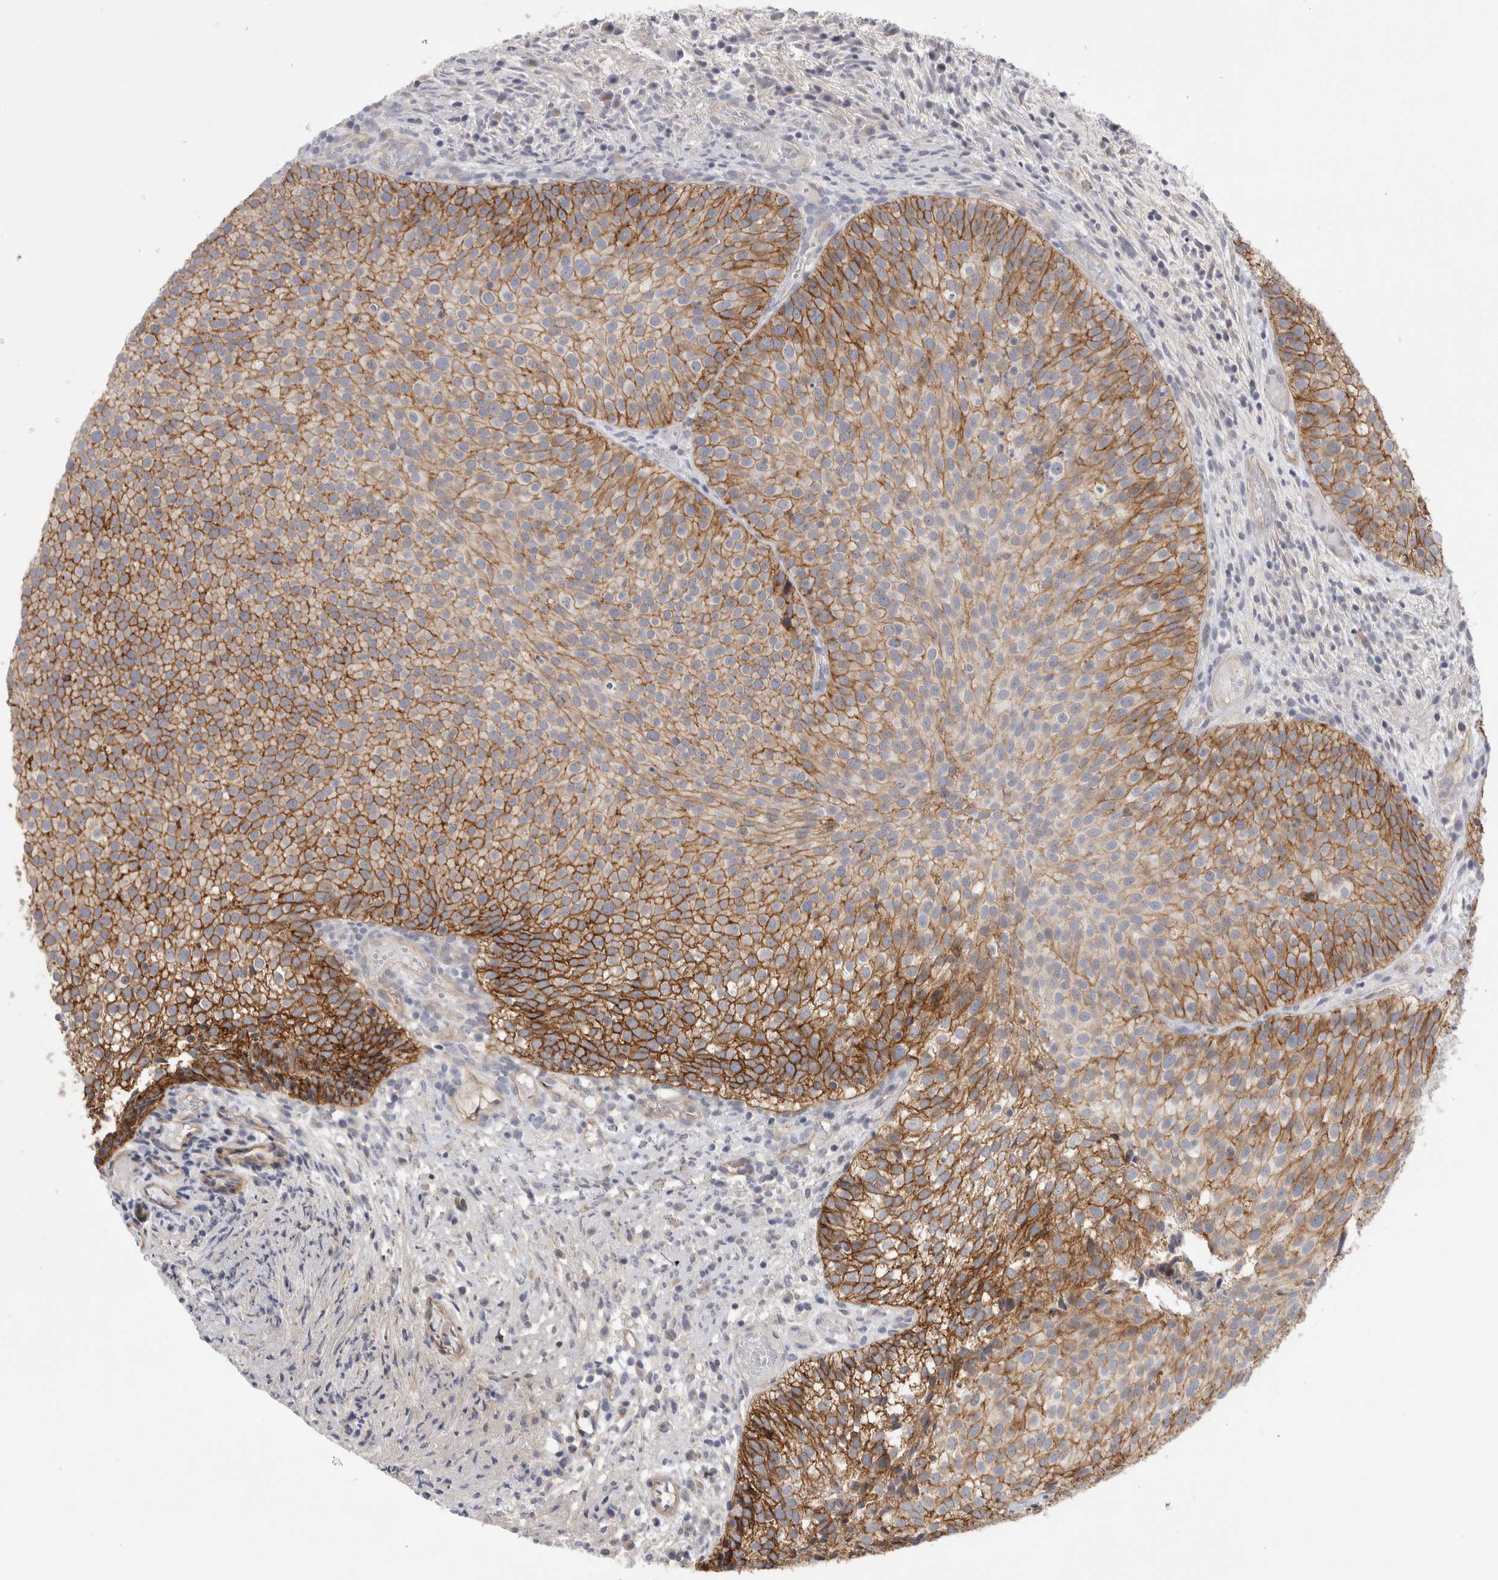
{"staining": {"intensity": "moderate", "quantity": ">75%", "location": "cytoplasmic/membranous"}, "tissue": "urothelial cancer", "cell_type": "Tumor cells", "image_type": "cancer", "snomed": [{"axis": "morphology", "description": "Urothelial carcinoma, Low grade"}, {"axis": "topography", "description": "Urinary bladder"}], "caption": "Protein positivity by IHC exhibits moderate cytoplasmic/membranous staining in approximately >75% of tumor cells in urothelial cancer. (Stains: DAB (3,3'-diaminobenzidine) in brown, nuclei in blue, Microscopy: brightfield microscopy at high magnification).", "gene": "VANGL1", "patient": {"sex": "male", "age": 86}}